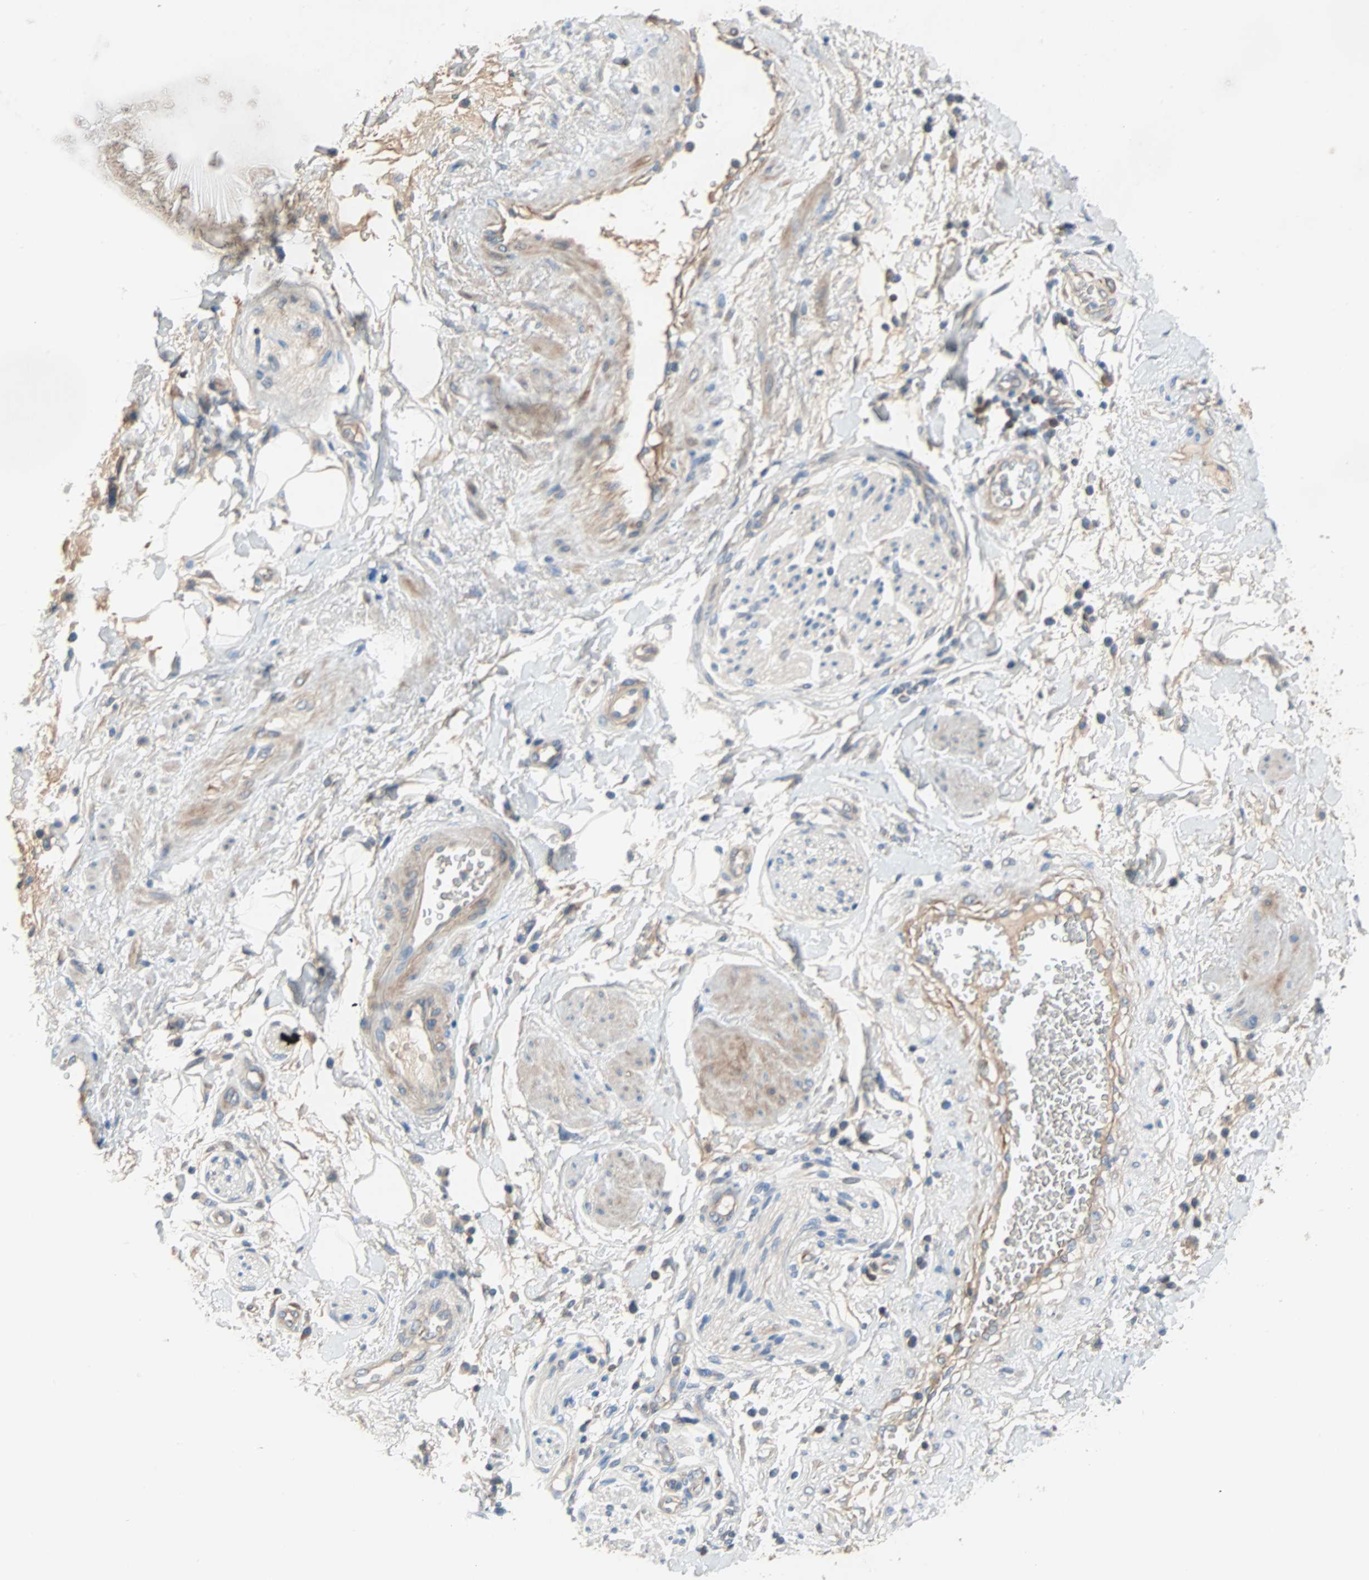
{"staining": {"intensity": "negative", "quantity": "none", "location": "none"}, "tissue": "adipose tissue", "cell_type": "Adipocytes", "image_type": "normal", "snomed": [{"axis": "morphology", "description": "Normal tissue, NOS"}, {"axis": "topography", "description": "Soft tissue"}, {"axis": "topography", "description": "Peripheral nerve tissue"}], "caption": "Immunohistochemistry (IHC) of unremarkable human adipose tissue shows no expression in adipocytes. (DAB (3,3'-diaminobenzidine) IHC with hematoxylin counter stain).", "gene": "TNFRSF12A", "patient": {"sex": "female", "age": 71}}